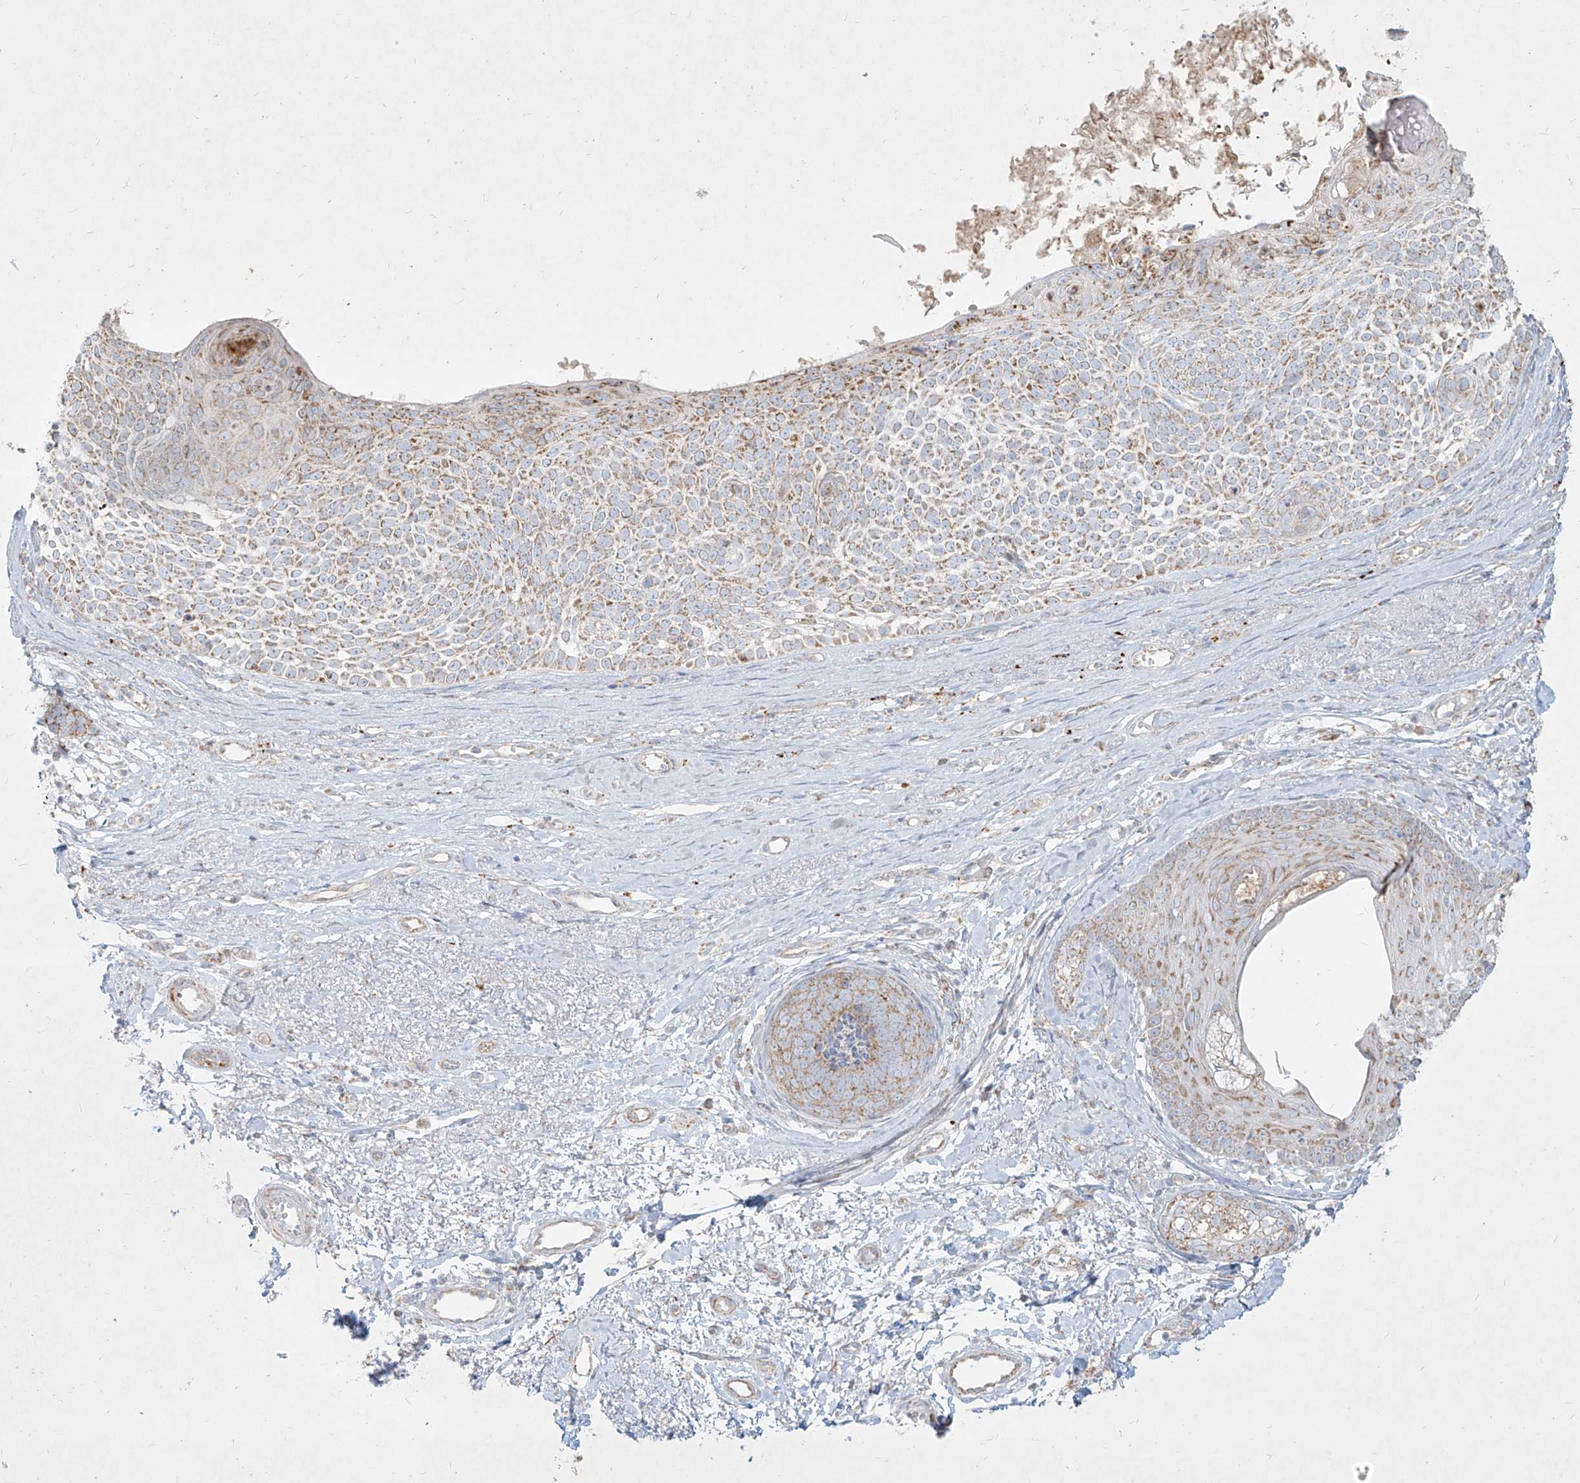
{"staining": {"intensity": "weak", "quantity": "25%-75%", "location": "cytoplasmic/membranous"}, "tissue": "skin cancer", "cell_type": "Tumor cells", "image_type": "cancer", "snomed": [{"axis": "morphology", "description": "Basal cell carcinoma"}, {"axis": "topography", "description": "Skin"}], "caption": "Immunohistochemistry staining of skin cancer, which exhibits low levels of weak cytoplasmic/membranous staining in approximately 25%-75% of tumor cells indicating weak cytoplasmic/membranous protein positivity. The staining was performed using DAB (3,3'-diaminobenzidine) (brown) for protein detection and nuclei were counterstained in hematoxylin (blue).", "gene": "MTX2", "patient": {"sex": "female", "age": 81}}